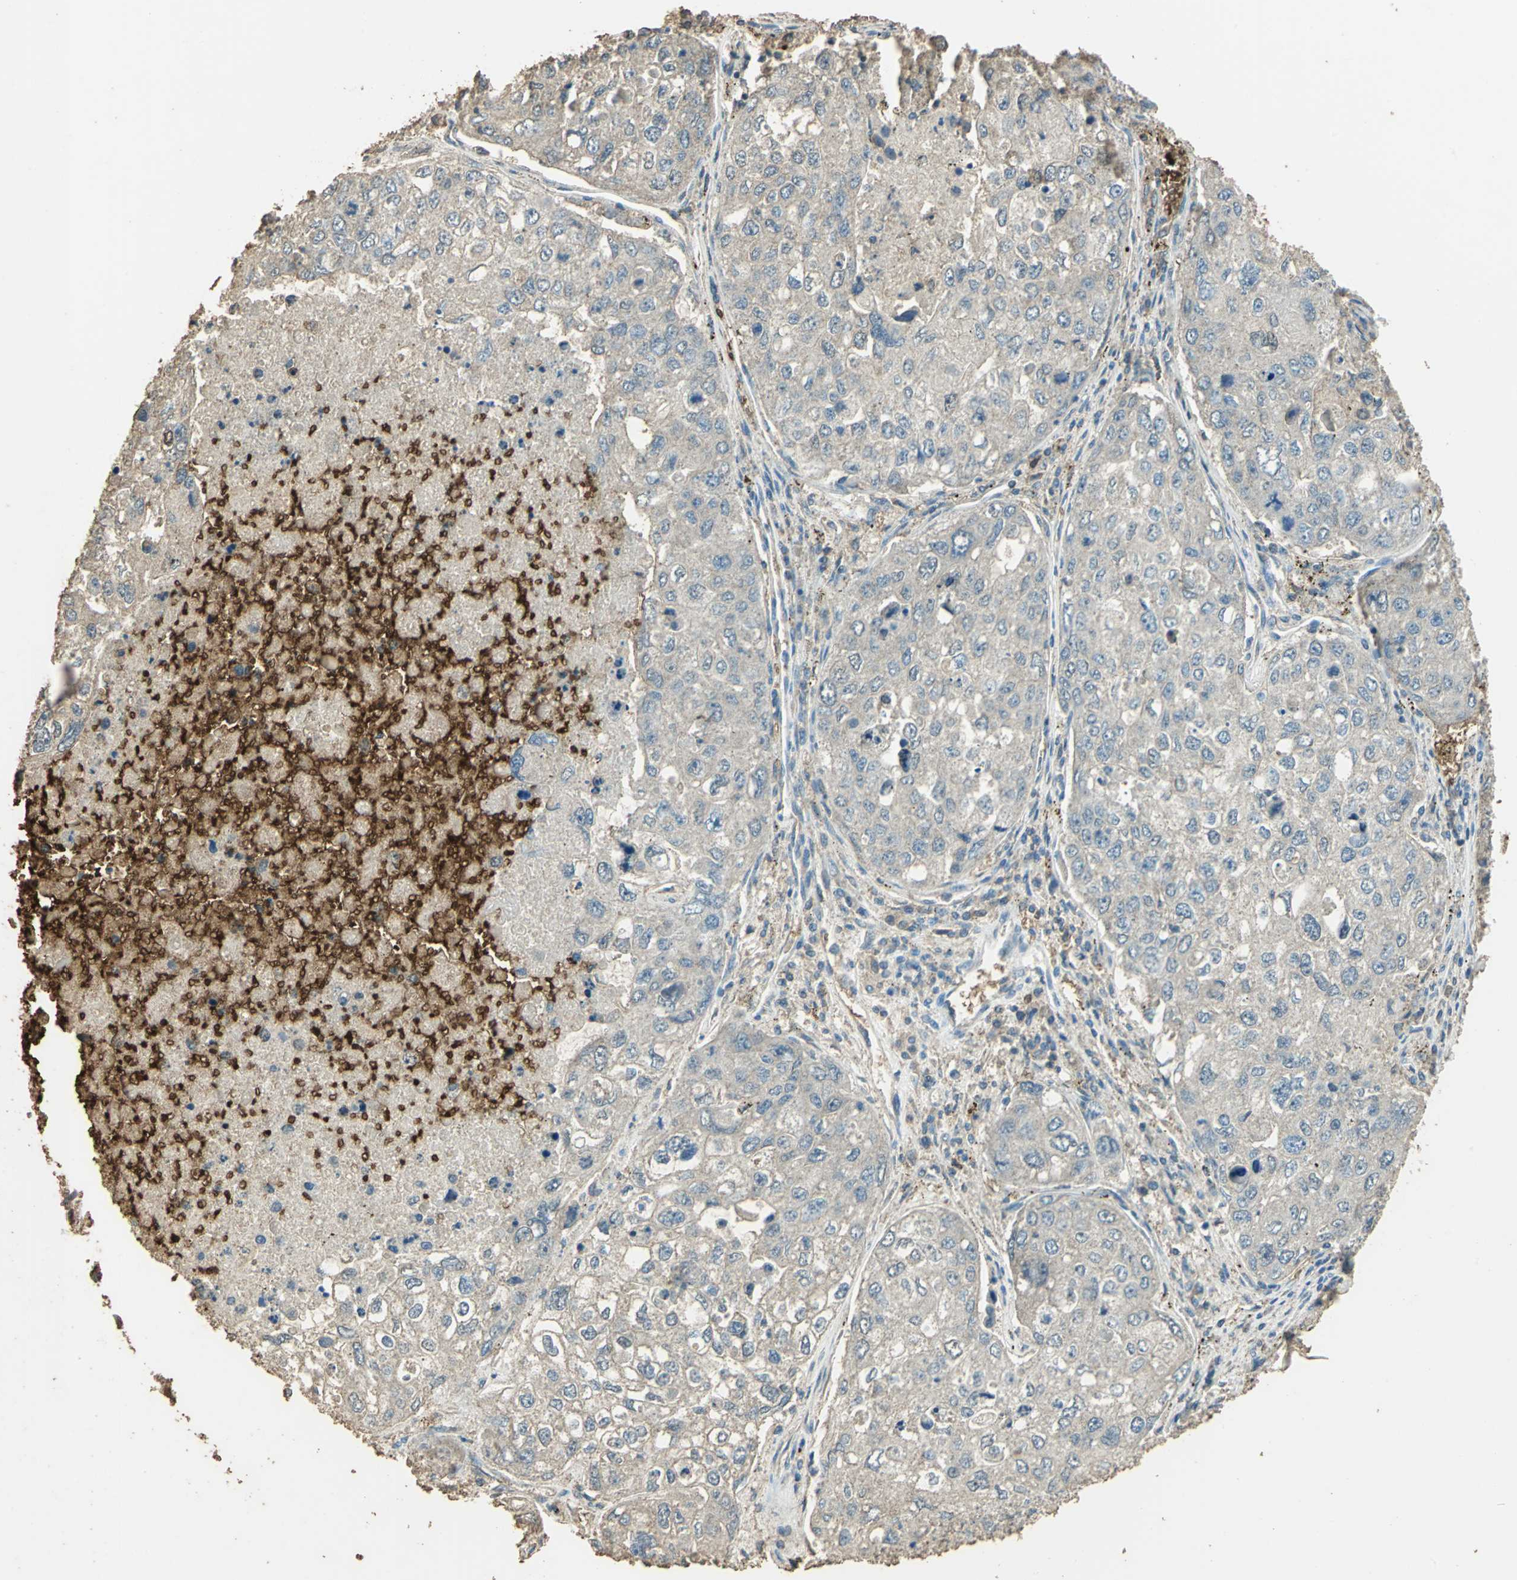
{"staining": {"intensity": "weak", "quantity": ">75%", "location": "cytoplasmic/membranous"}, "tissue": "urothelial cancer", "cell_type": "Tumor cells", "image_type": "cancer", "snomed": [{"axis": "morphology", "description": "Urothelial carcinoma, High grade"}, {"axis": "topography", "description": "Lymph node"}, {"axis": "topography", "description": "Urinary bladder"}], "caption": "A histopathology image of urothelial cancer stained for a protein reveals weak cytoplasmic/membranous brown staining in tumor cells. (IHC, brightfield microscopy, high magnification).", "gene": "TRAPPC2", "patient": {"sex": "male", "age": 51}}